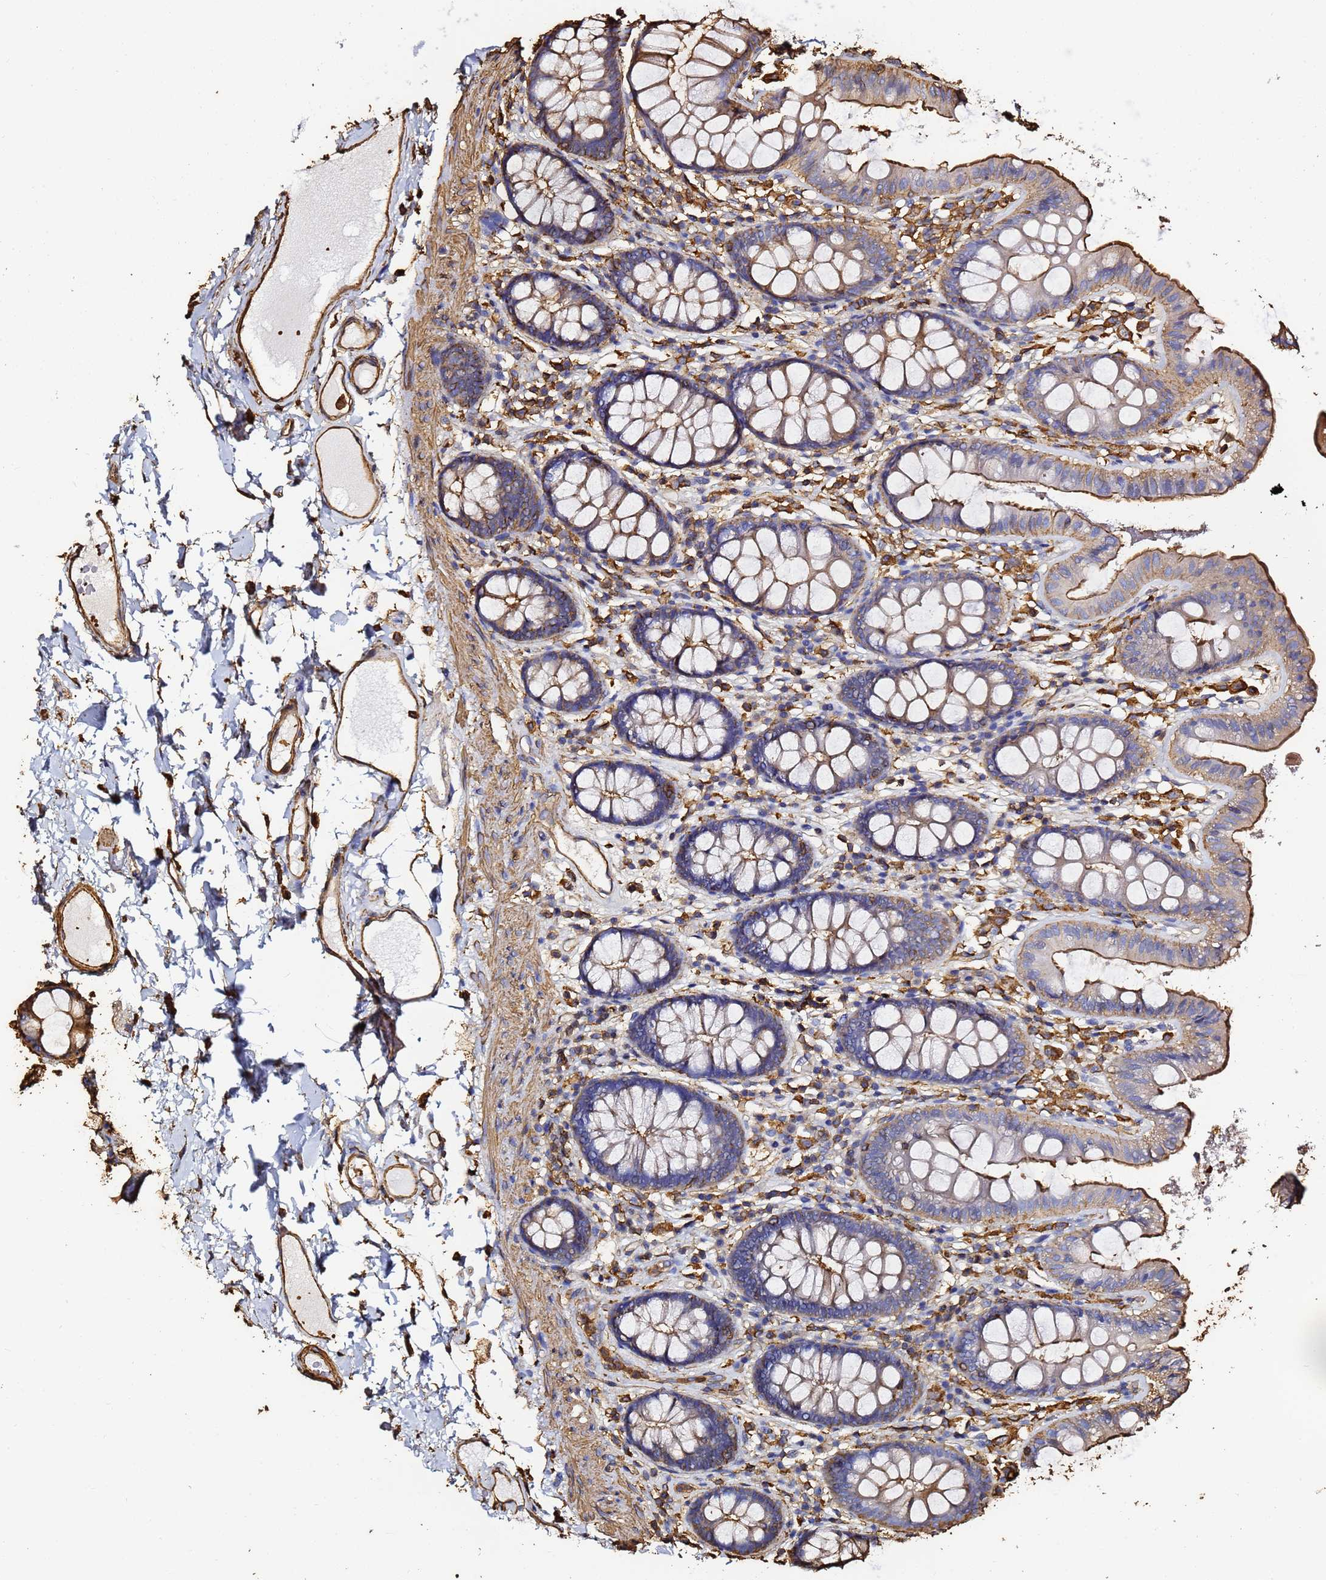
{"staining": {"intensity": "strong", "quantity": ">75%", "location": "cytoplasmic/membranous"}, "tissue": "colon", "cell_type": "Endothelial cells", "image_type": "normal", "snomed": [{"axis": "morphology", "description": "Normal tissue, NOS"}, {"axis": "topography", "description": "Colon"}], "caption": "A high-resolution image shows immunohistochemistry staining of benign colon, which reveals strong cytoplasmic/membranous staining in about >75% of endothelial cells.", "gene": "ACTA1", "patient": {"sex": "male", "age": 84}}